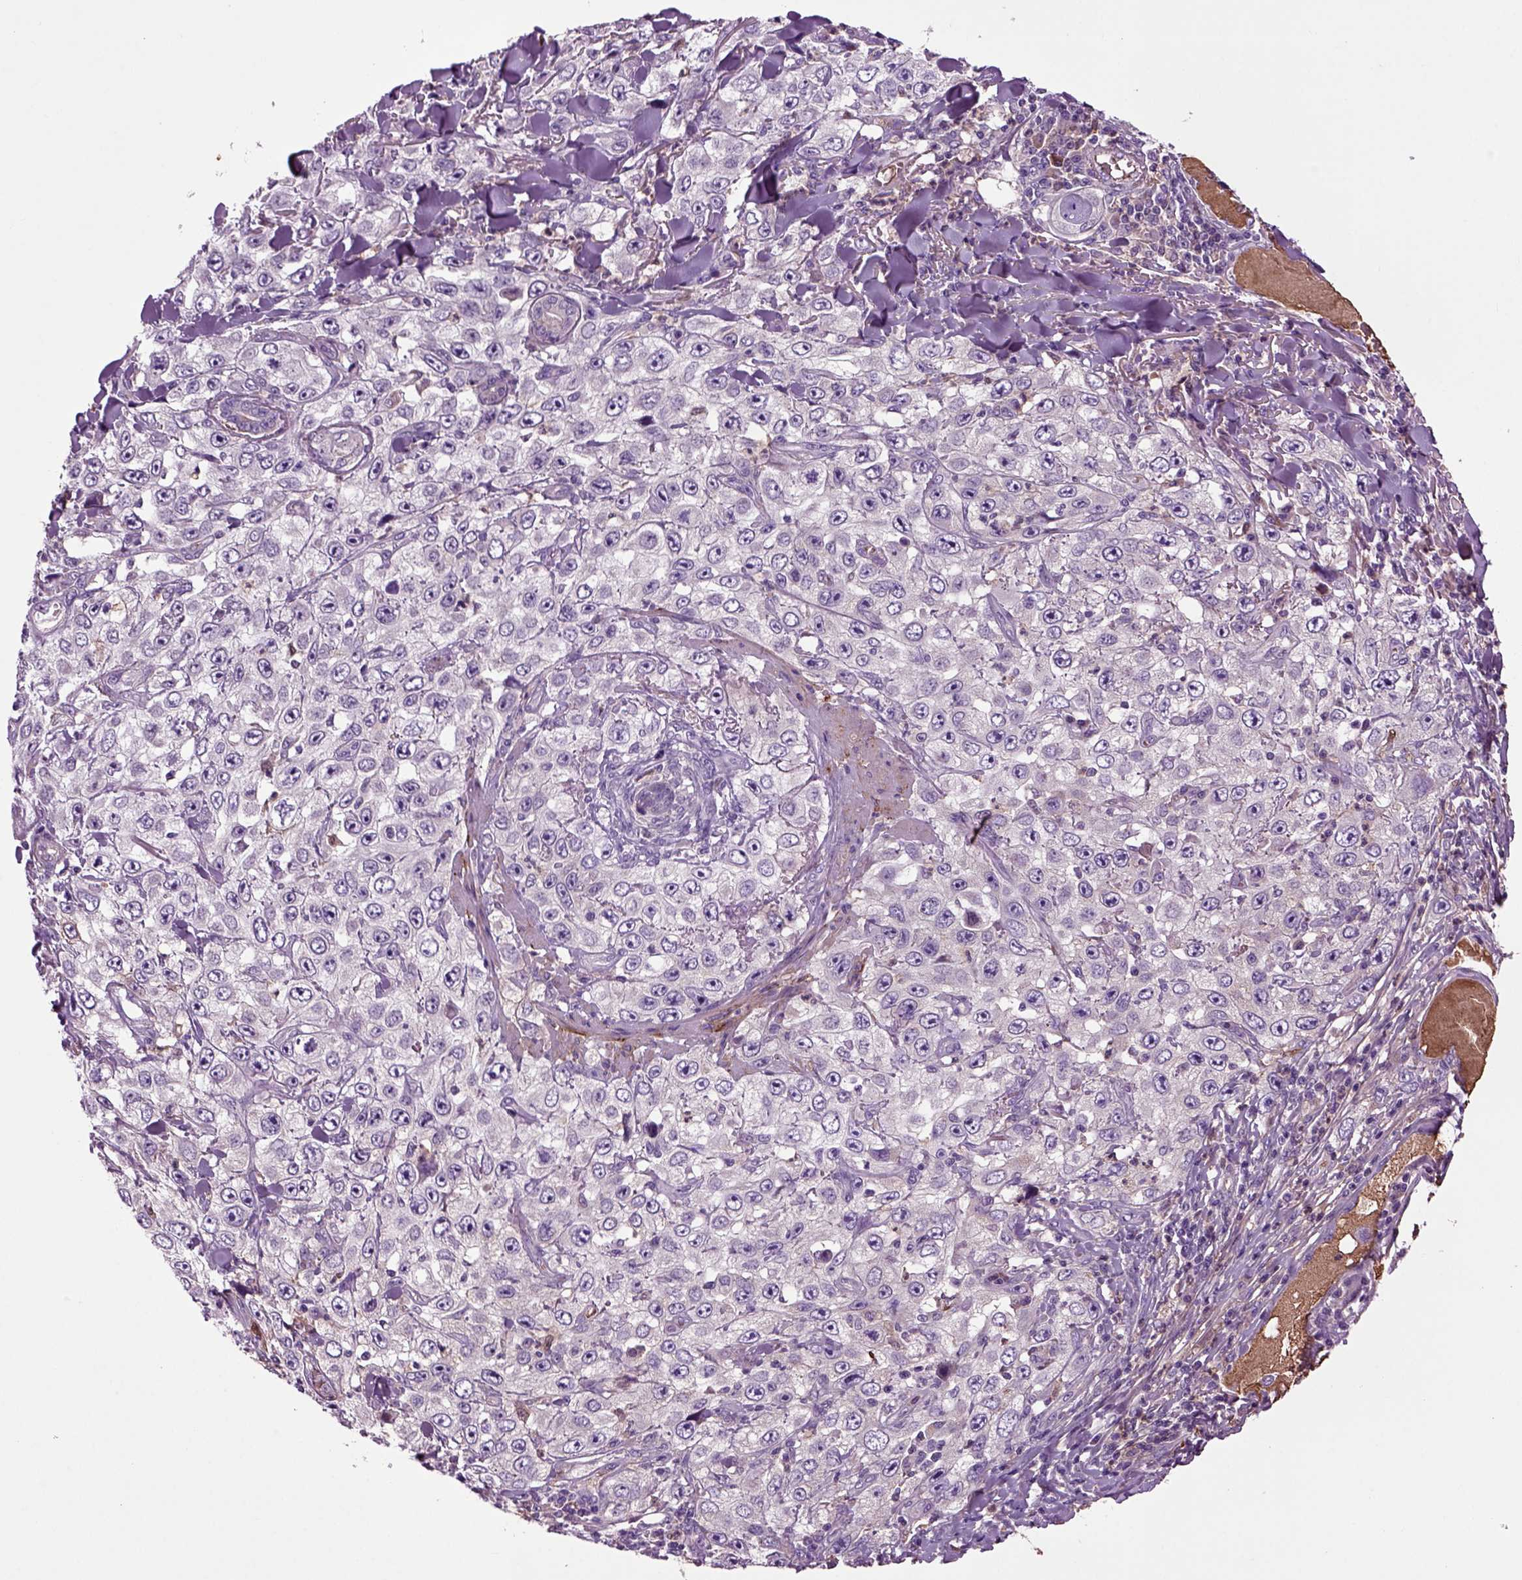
{"staining": {"intensity": "negative", "quantity": "none", "location": "none"}, "tissue": "skin cancer", "cell_type": "Tumor cells", "image_type": "cancer", "snomed": [{"axis": "morphology", "description": "Squamous cell carcinoma, NOS"}, {"axis": "topography", "description": "Skin"}], "caption": "IHC histopathology image of squamous cell carcinoma (skin) stained for a protein (brown), which shows no positivity in tumor cells. (DAB immunohistochemistry (IHC) visualized using brightfield microscopy, high magnification).", "gene": "SPON1", "patient": {"sex": "male", "age": 82}}